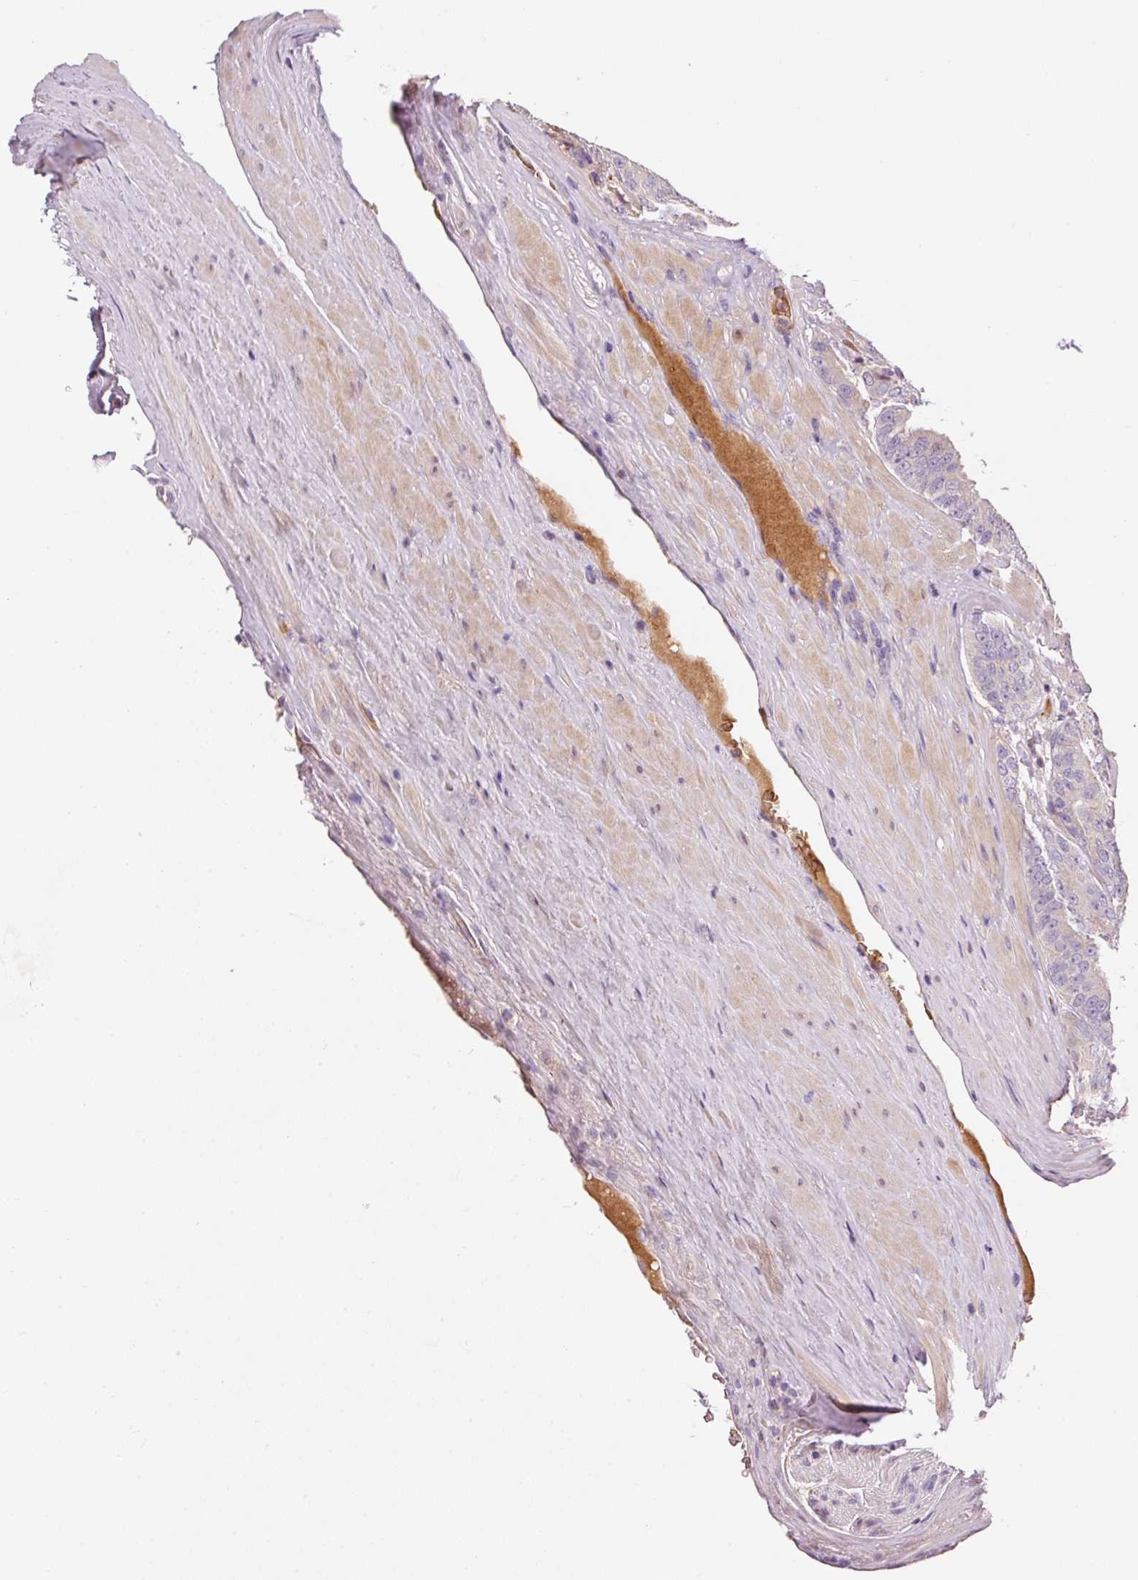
{"staining": {"intensity": "negative", "quantity": "none", "location": "none"}, "tissue": "prostate cancer", "cell_type": "Tumor cells", "image_type": "cancer", "snomed": [{"axis": "morphology", "description": "Adenocarcinoma, High grade"}, {"axis": "topography", "description": "Prostate"}], "caption": "Immunohistochemistry (IHC) of human prostate cancer displays no positivity in tumor cells.", "gene": "CMTM8", "patient": {"sex": "male", "age": 68}}